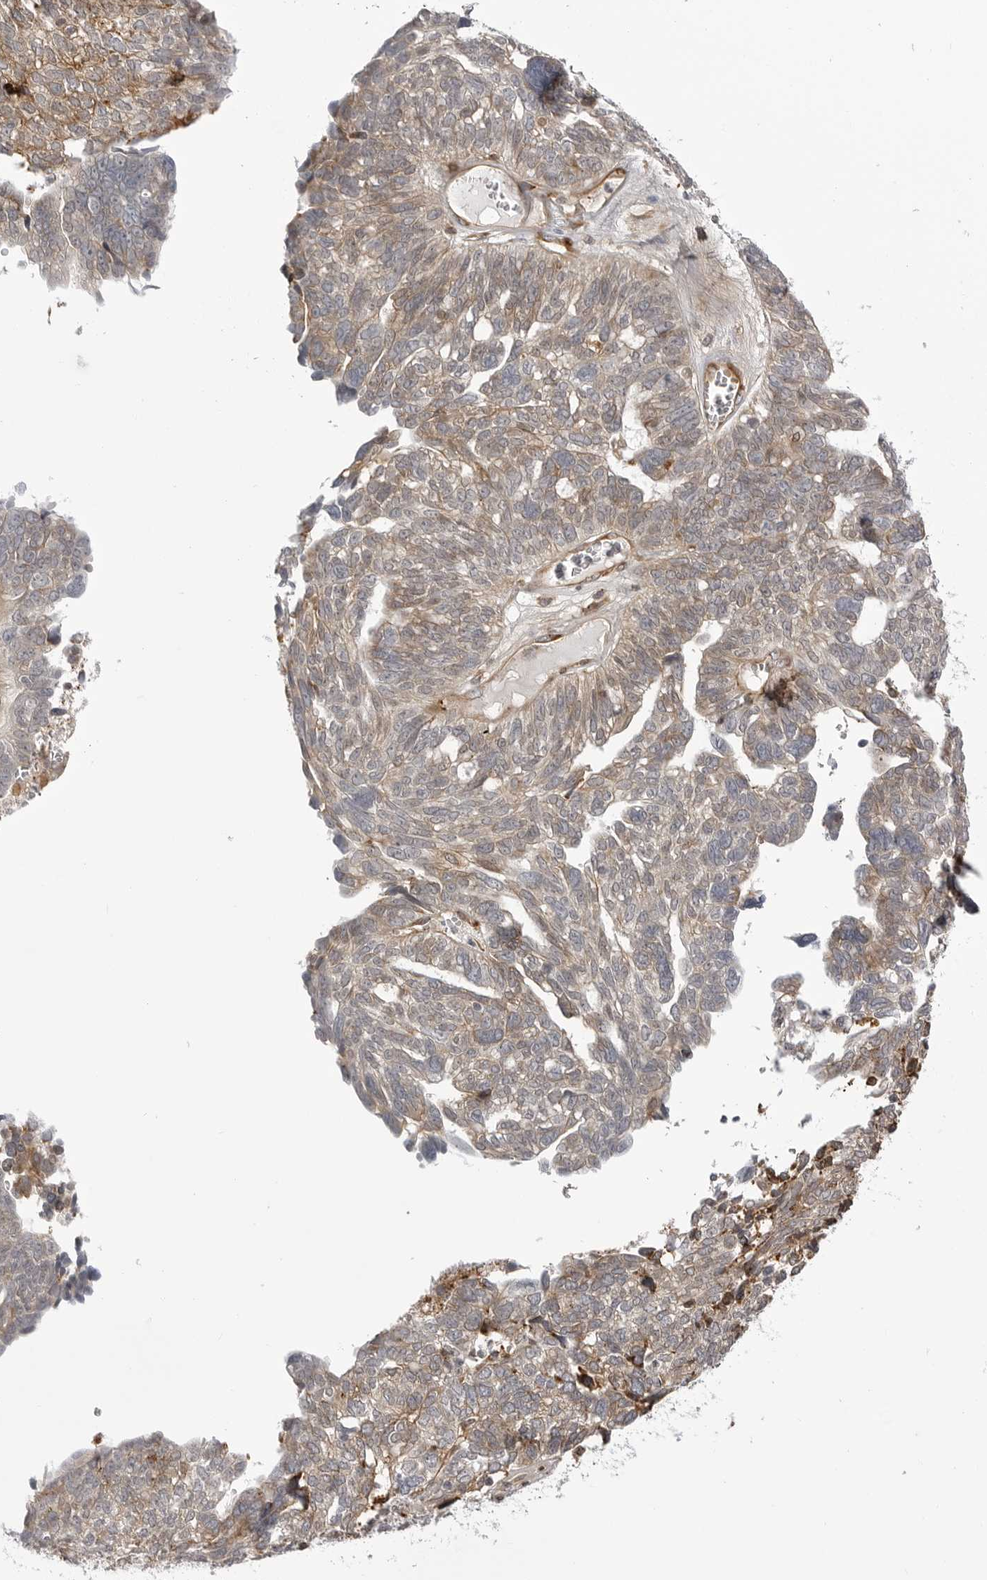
{"staining": {"intensity": "moderate", "quantity": "25%-75%", "location": "cytoplasmic/membranous"}, "tissue": "ovarian cancer", "cell_type": "Tumor cells", "image_type": "cancer", "snomed": [{"axis": "morphology", "description": "Cystadenocarcinoma, serous, NOS"}, {"axis": "topography", "description": "Ovary"}], "caption": "A brown stain shows moderate cytoplasmic/membranous staining of a protein in ovarian serous cystadenocarcinoma tumor cells.", "gene": "ARL5A", "patient": {"sex": "female", "age": 79}}